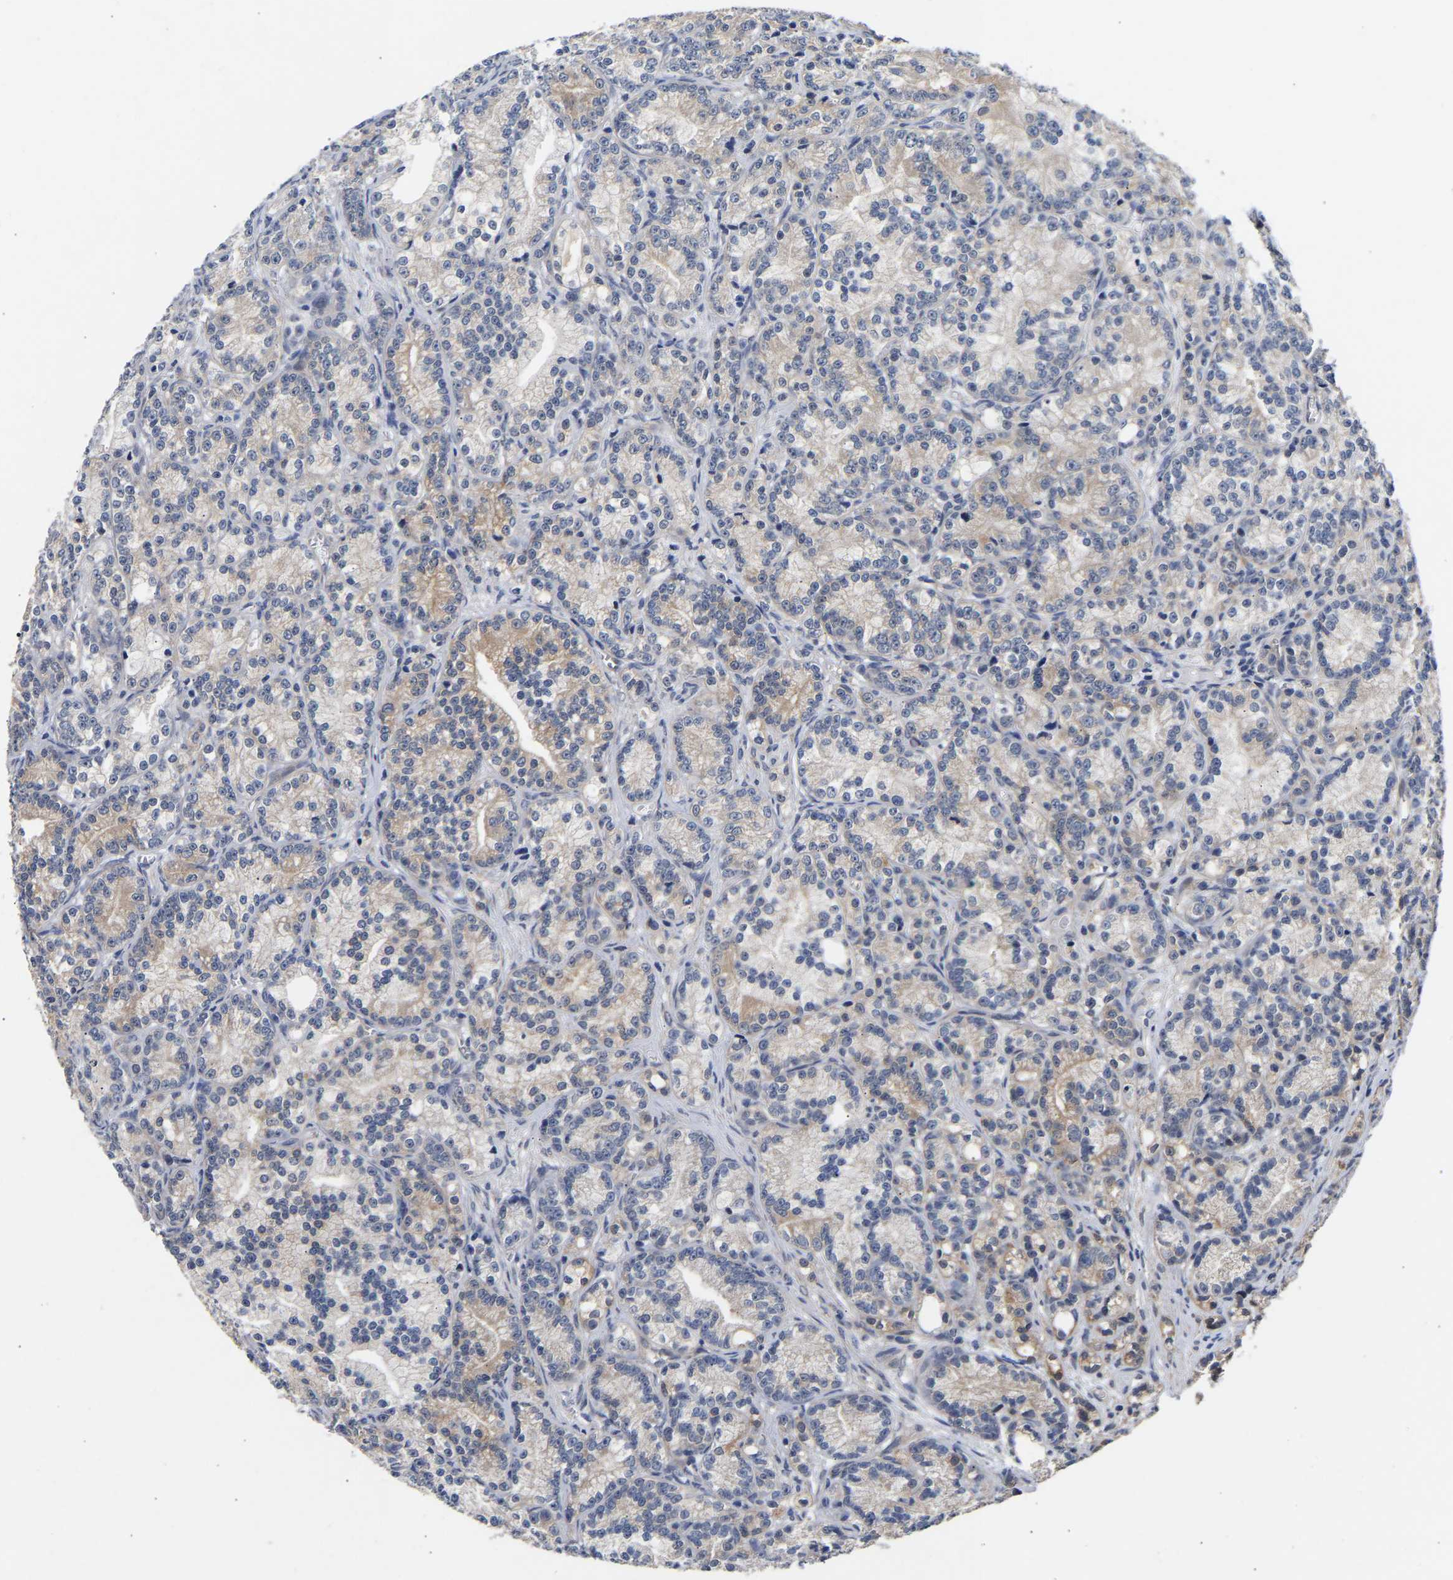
{"staining": {"intensity": "weak", "quantity": "<25%", "location": "cytoplasmic/membranous"}, "tissue": "prostate cancer", "cell_type": "Tumor cells", "image_type": "cancer", "snomed": [{"axis": "morphology", "description": "Adenocarcinoma, Low grade"}, {"axis": "topography", "description": "Prostate"}], "caption": "The image reveals no staining of tumor cells in adenocarcinoma (low-grade) (prostate).", "gene": "CCDC6", "patient": {"sex": "male", "age": 89}}